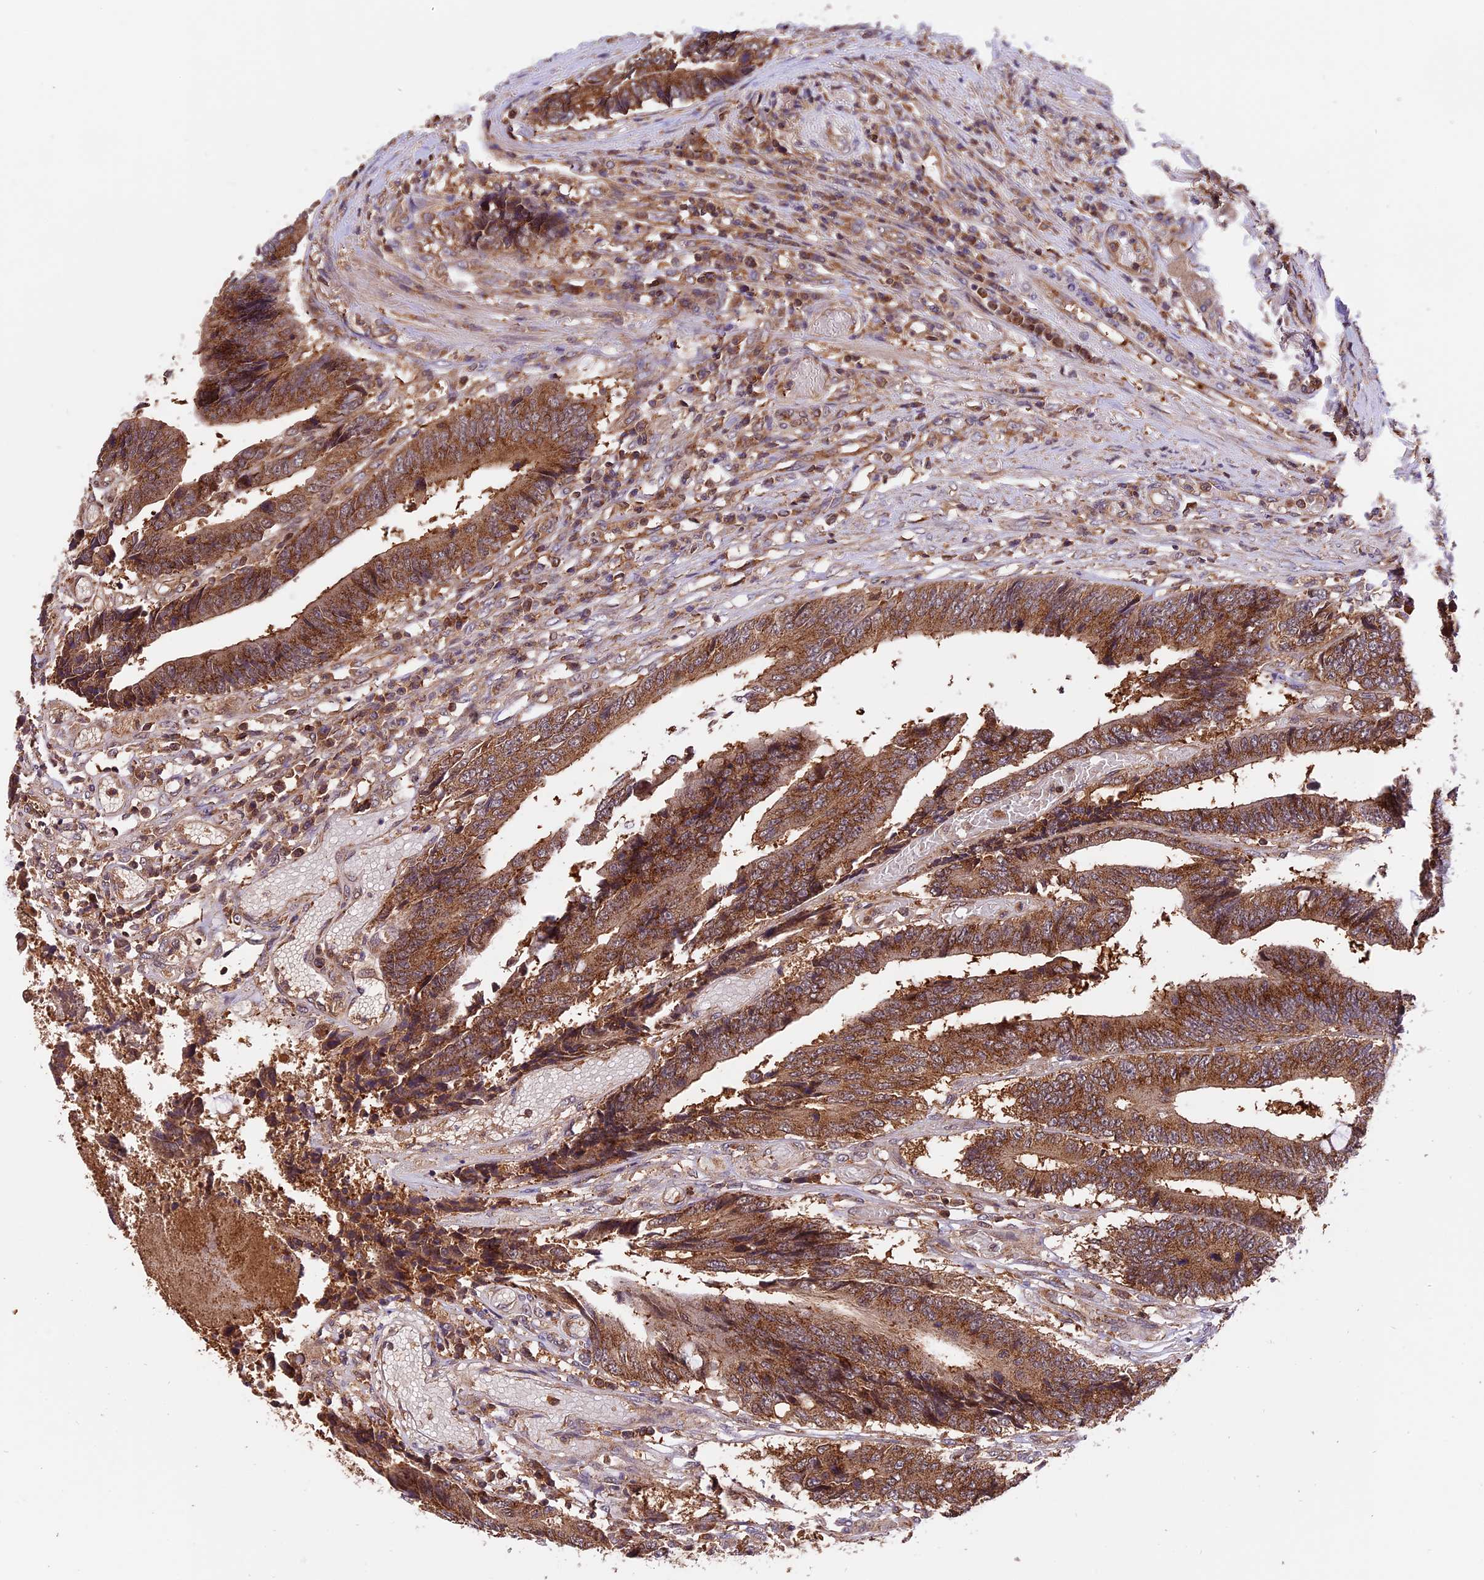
{"staining": {"intensity": "moderate", "quantity": ">75%", "location": "cytoplasmic/membranous"}, "tissue": "colorectal cancer", "cell_type": "Tumor cells", "image_type": "cancer", "snomed": [{"axis": "morphology", "description": "Adenocarcinoma, NOS"}, {"axis": "topography", "description": "Rectum"}], "caption": "Moderate cytoplasmic/membranous staining is present in about >75% of tumor cells in colorectal cancer.", "gene": "PEX3", "patient": {"sex": "male", "age": 84}}